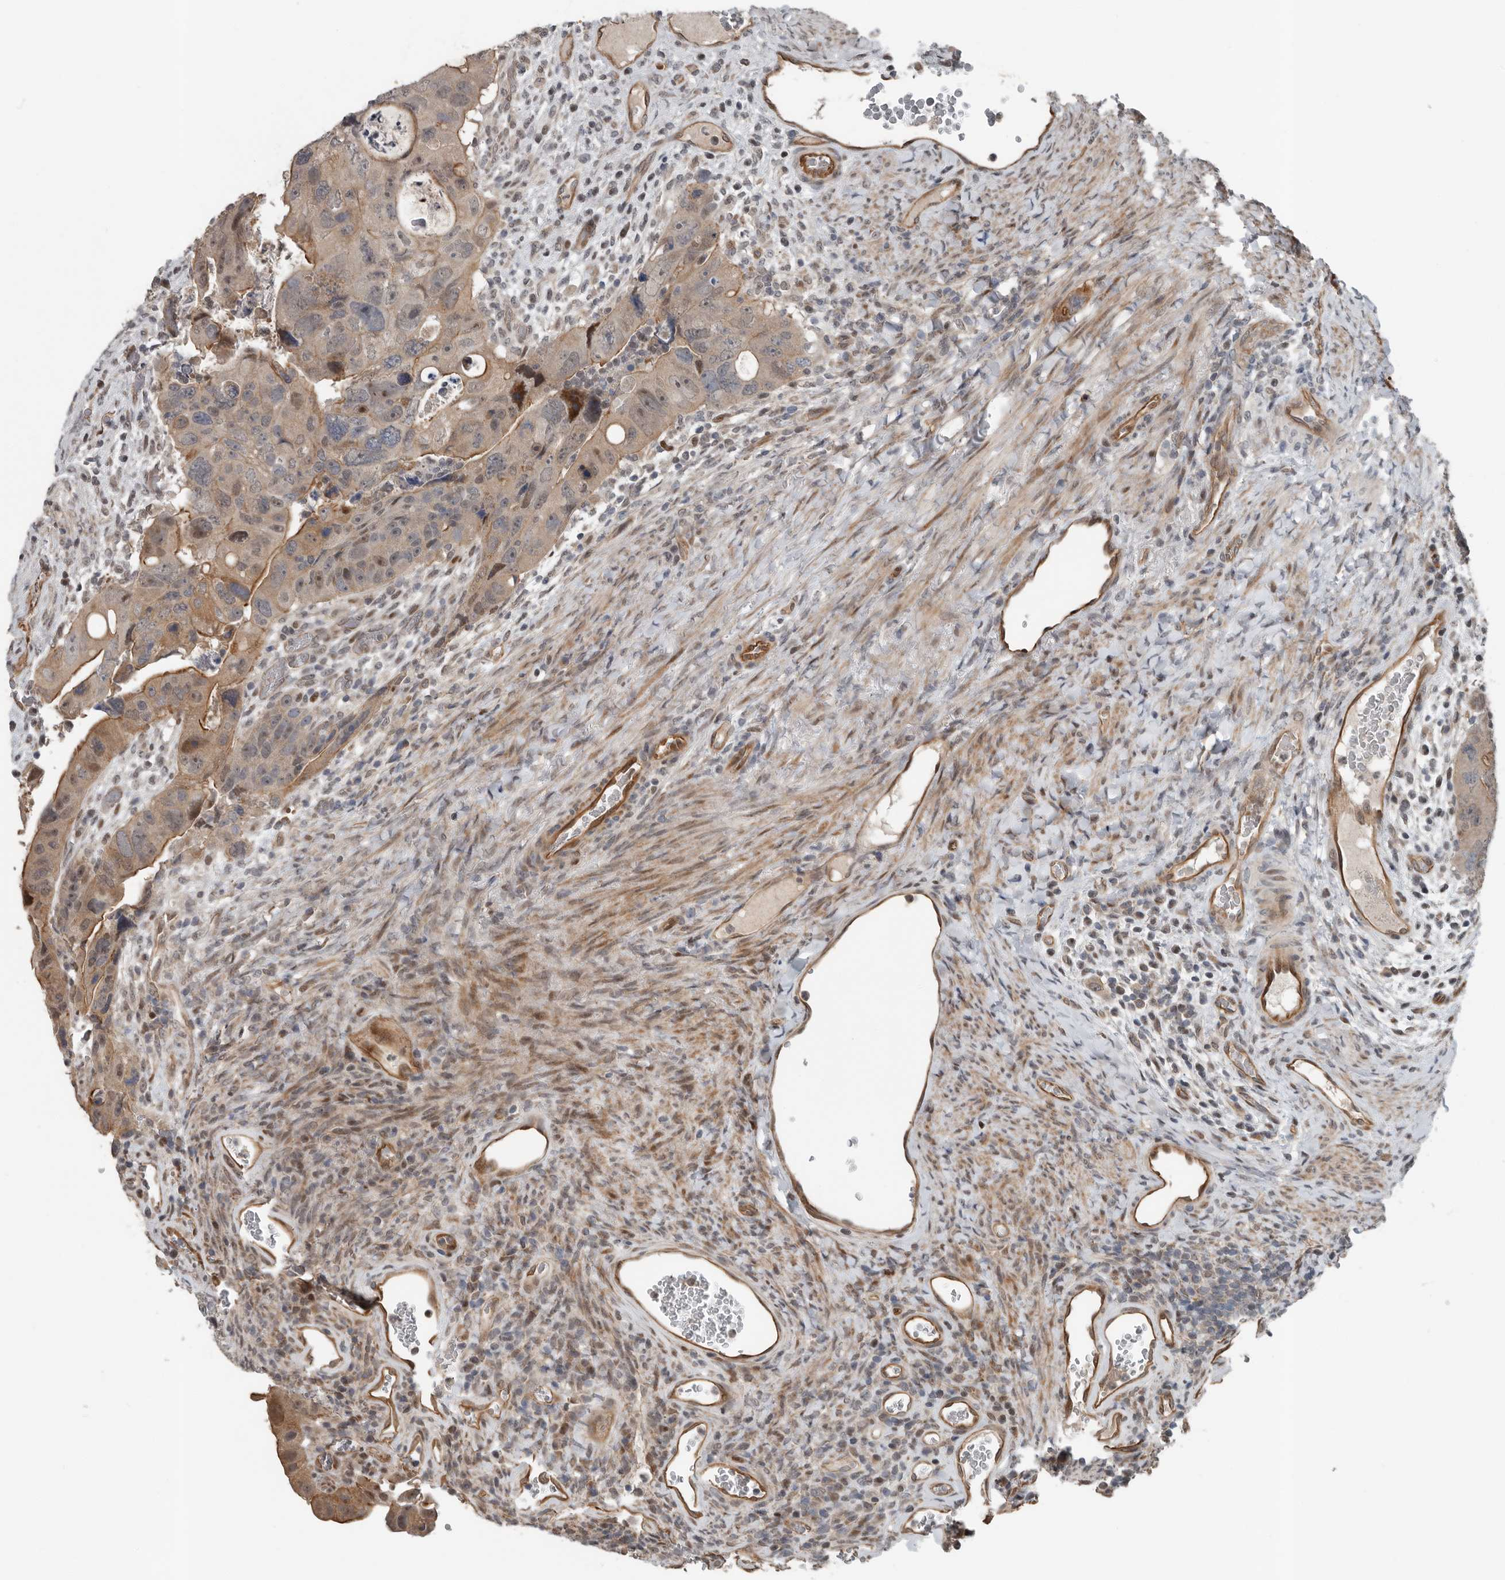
{"staining": {"intensity": "moderate", "quantity": "25%-75%", "location": "cytoplasmic/membranous,nuclear"}, "tissue": "colorectal cancer", "cell_type": "Tumor cells", "image_type": "cancer", "snomed": [{"axis": "morphology", "description": "Adenocarcinoma, NOS"}, {"axis": "topography", "description": "Rectum"}], "caption": "Adenocarcinoma (colorectal) tissue exhibits moderate cytoplasmic/membranous and nuclear positivity in about 25%-75% of tumor cells, visualized by immunohistochemistry.", "gene": "YOD1", "patient": {"sex": "male", "age": 59}}